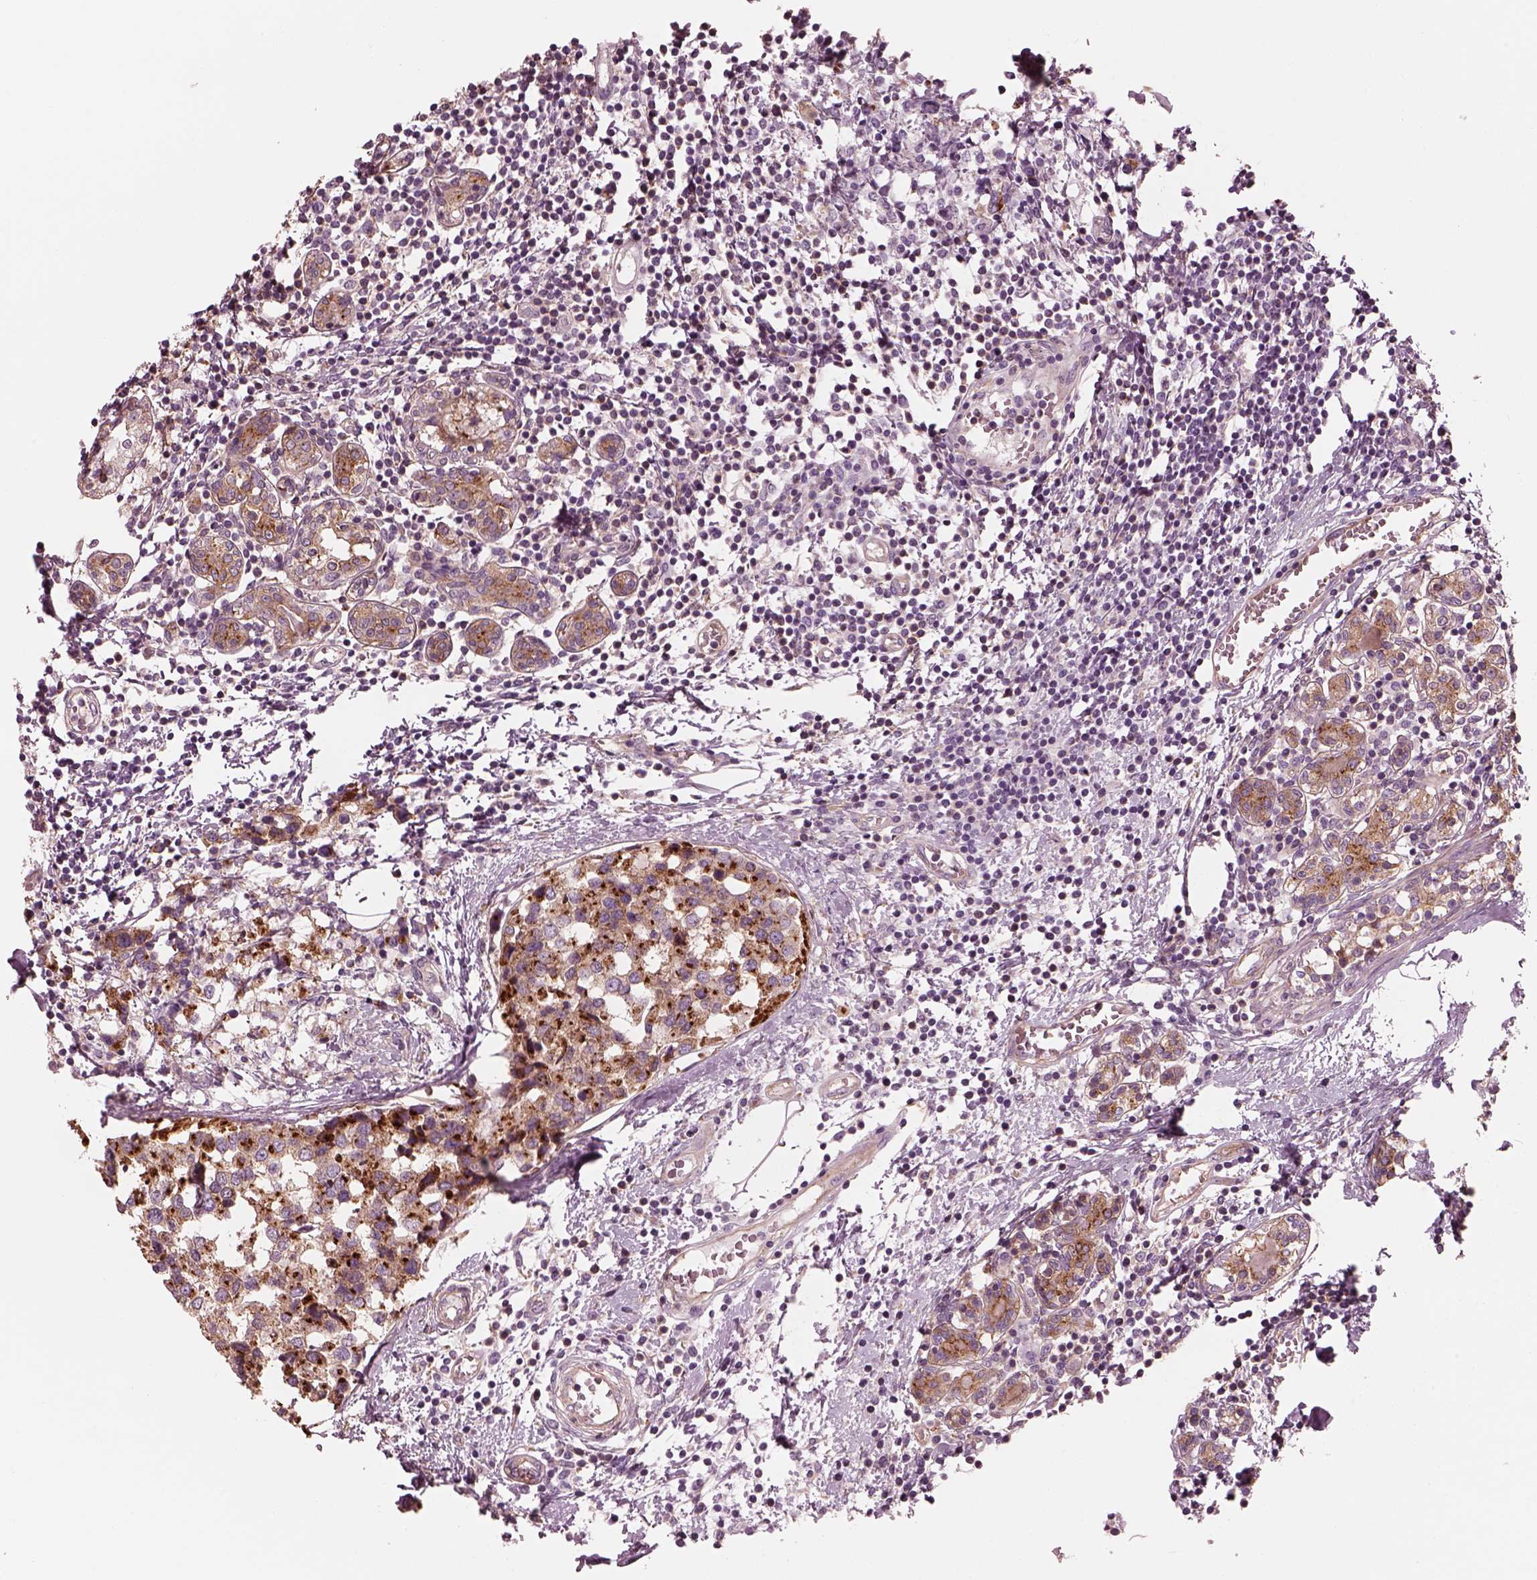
{"staining": {"intensity": "strong", "quantity": ">75%", "location": "cytoplasmic/membranous"}, "tissue": "breast cancer", "cell_type": "Tumor cells", "image_type": "cancer", "snomed": [{"axis": "morphology", "description": "Lobular carcinoma"}, {"axis": "topography", "description": "Breast"}], "caption": "A micrograph showing strong cytoplasmic/membranous expression in about >75% of tumor cells in breast lobular carcinoma, as visualized by brown immunohistochemical staining.", "gene": "ELAPOR1", "patient": {"sex": "female", "age": 59}}